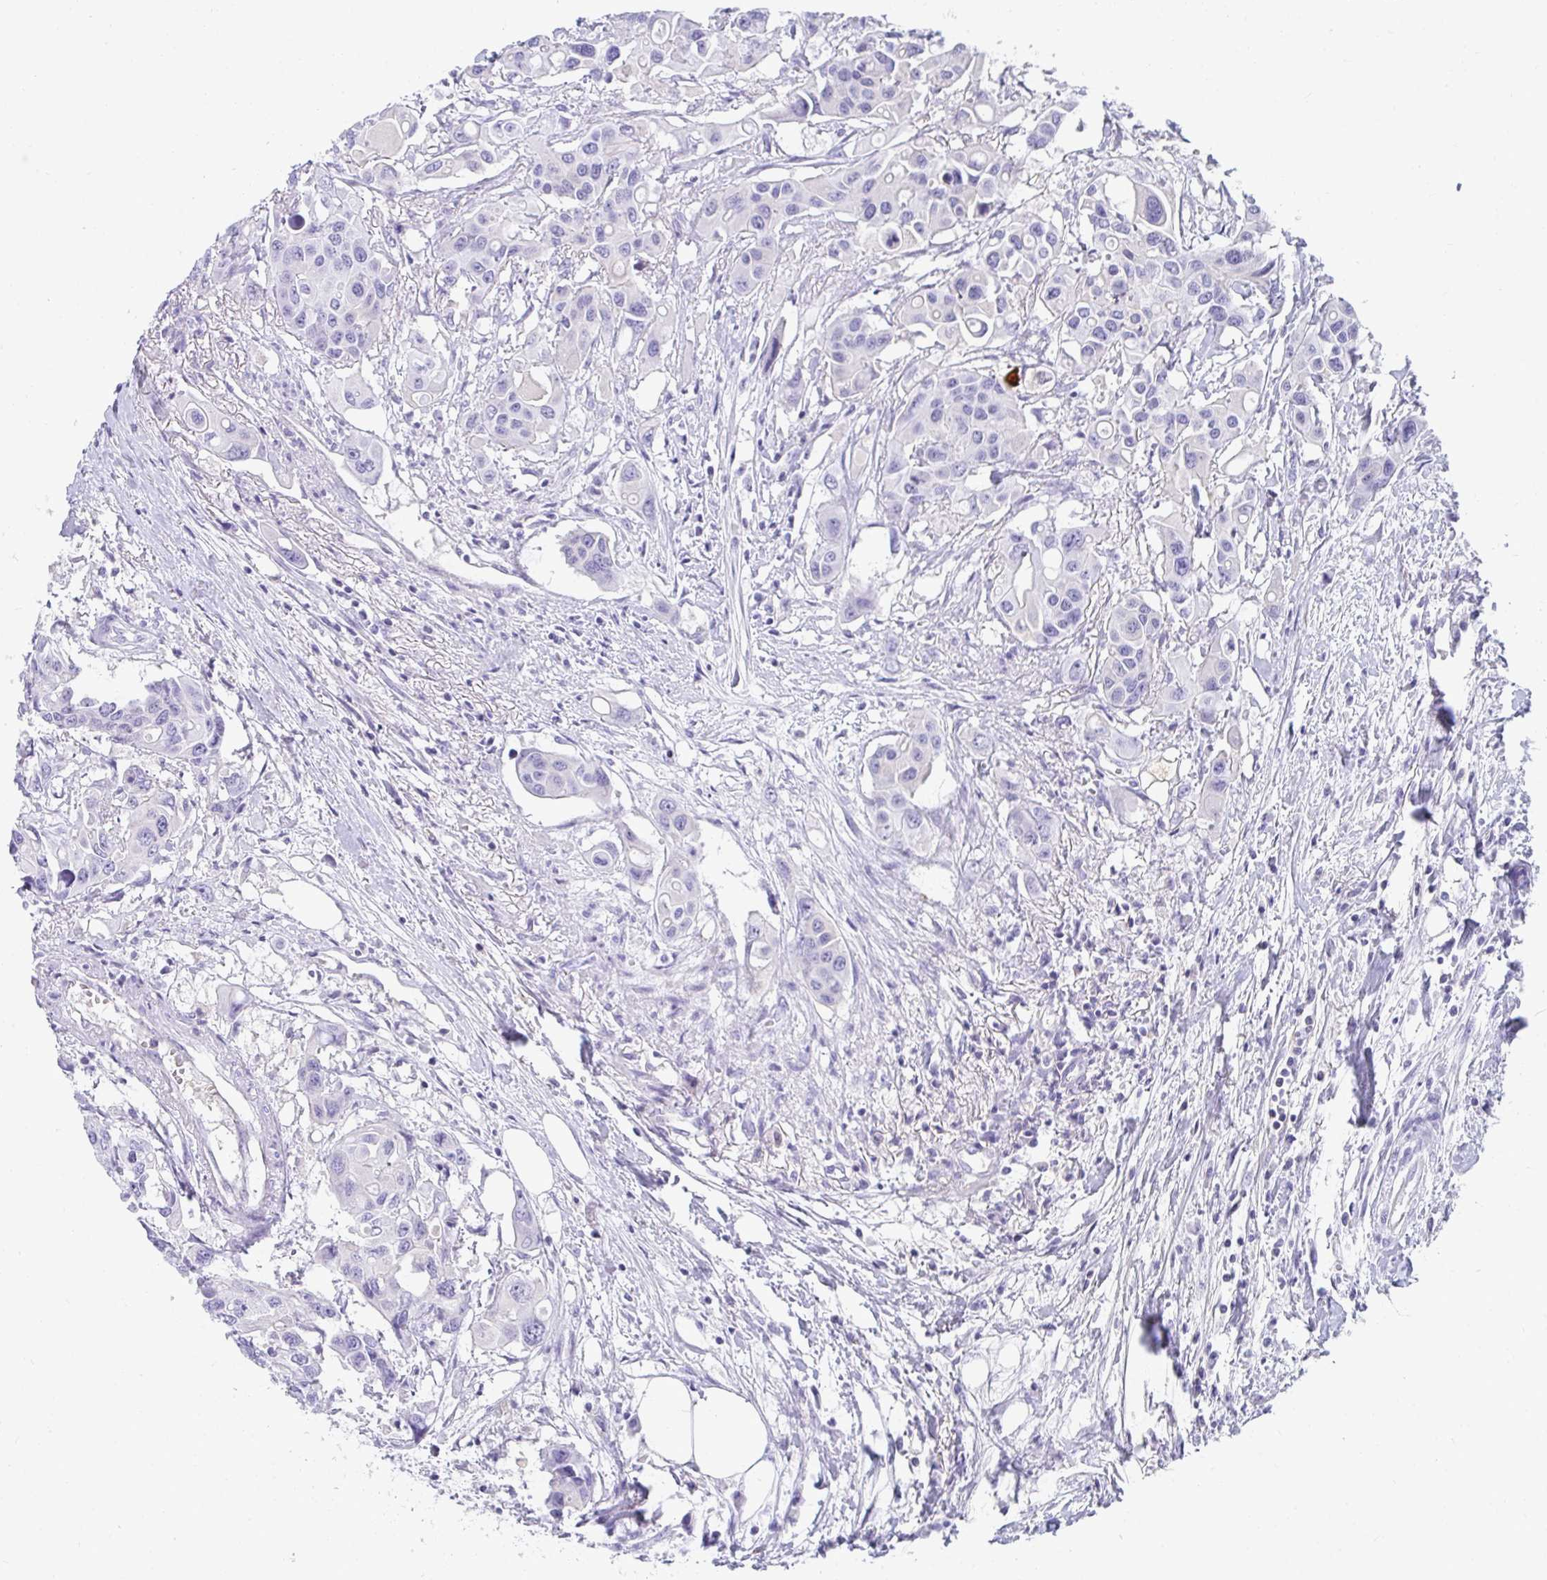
{"staining": {"intensity": "negative", "quantity": "none", "location": "none"}, "tissue": "colorectal cancer", "cell_type": "Tumor cells", "image_type": "cancer", "snomed": [{"axis": "morphology", "description": "Adenocarcinoma, NOS"}, {"axis": "topography", "description": "Colon"}], "caption": "IHC of human adenocarcinoma (colorectal) shows no positivity in tumor cells. Brightfield microscopy of immunohistochemistry (IHC) stained with DAB (3,3'-diaminobenzidine) (brown) and hematoxylin (blue), captured at high magnification.", "gene": "ZSWIM3", "patient": {"sex": "male", "age": 77}}